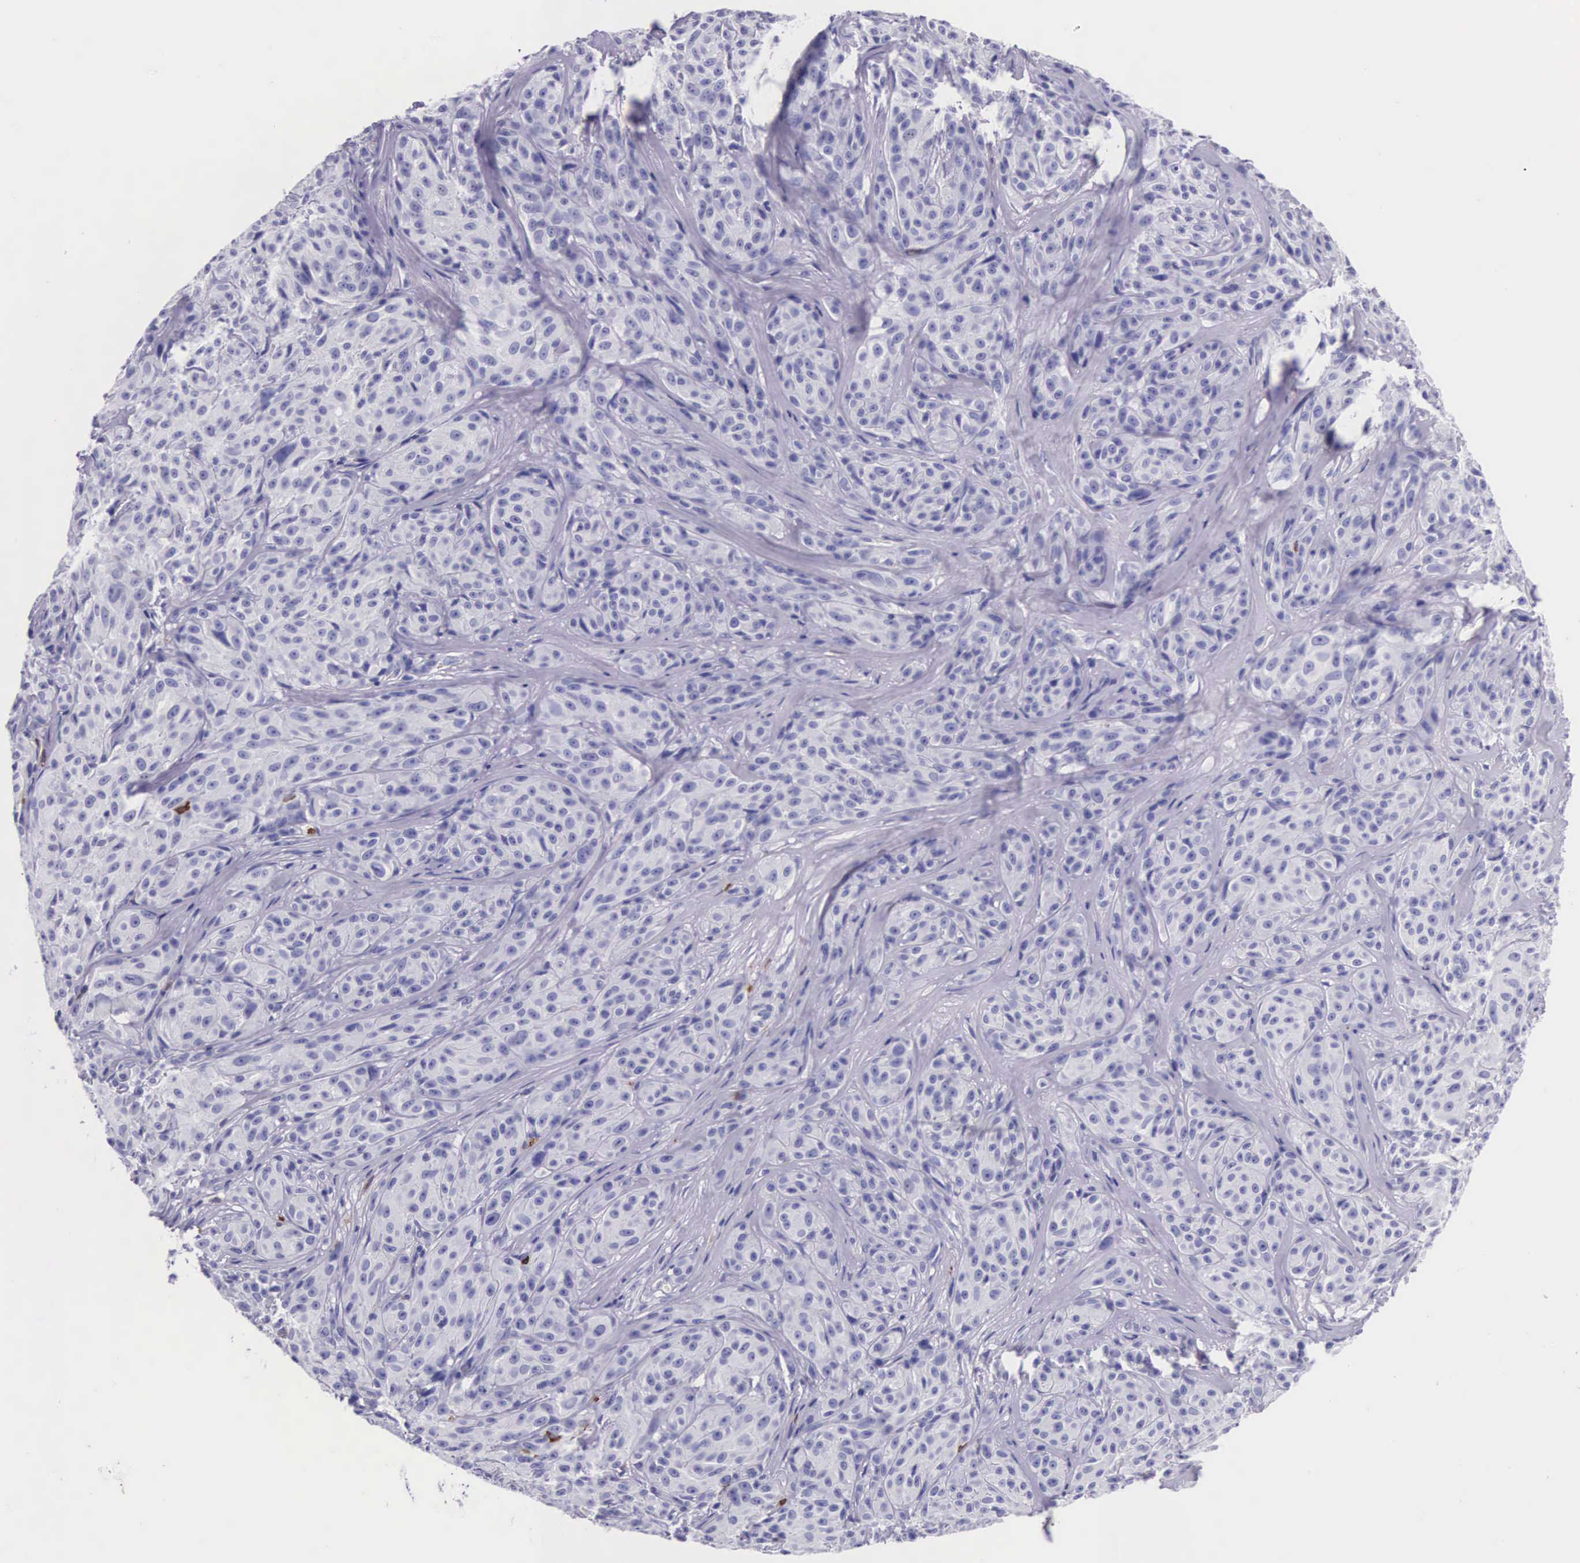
{"staining": {"intensity": "negative", "quantity": "none", "location": "none"}, "tissue": "melanoma", "cell_type": "Tumor cells", "image_type": "cancer", "snomed": [{"axis": "morphology", "description": "Malignant melanoma, NOS"}, {"axis": "topography", "description": "Skin"}], "caption": "A photomicrograph of human melanoma is negative for staining in tumor cells.", "gene": "FCN1", "patient": {"sex": "male", "age": 56}}